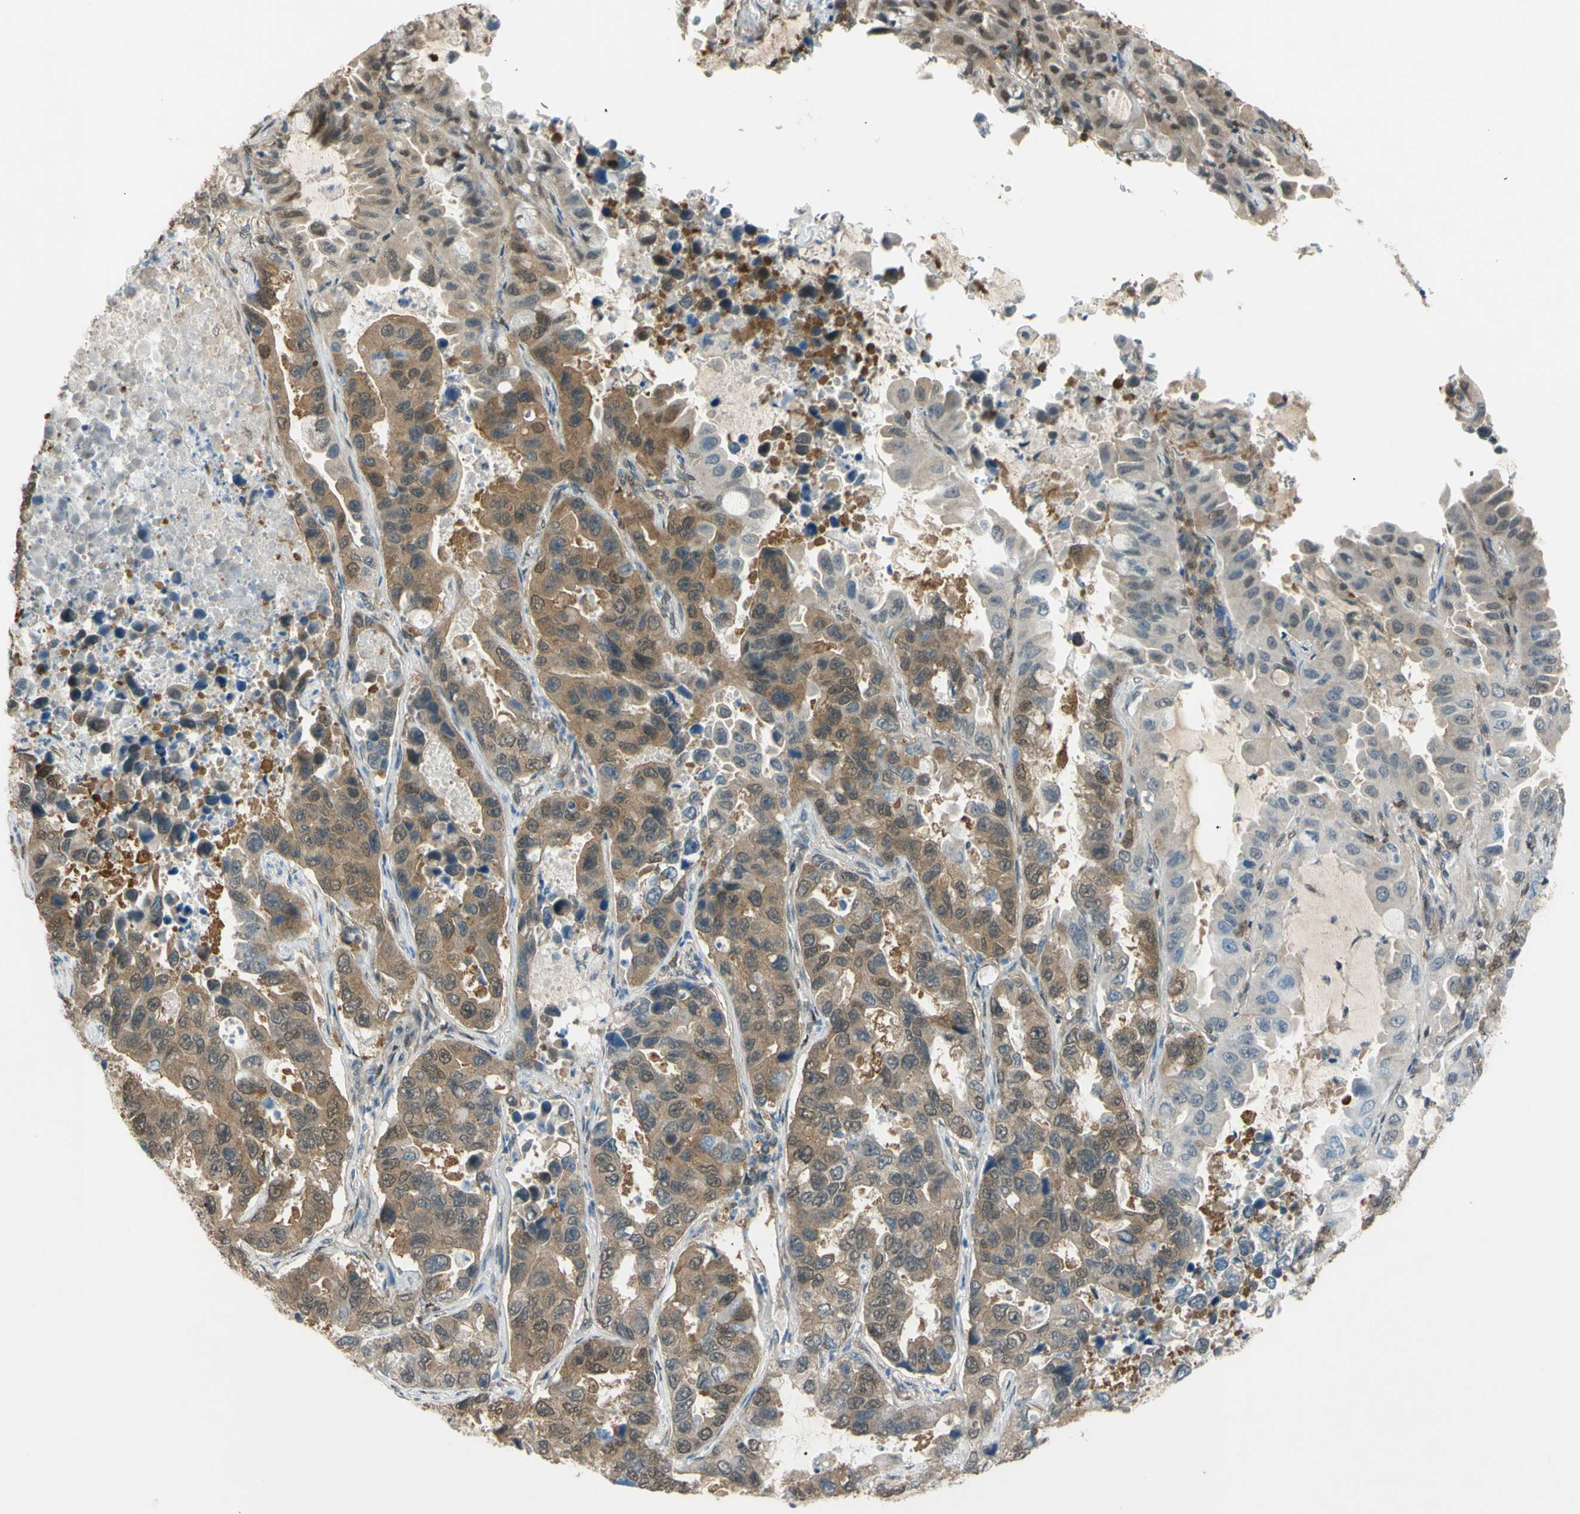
{"staining": {"intensity": "moderate", "quantity": "25%-75%", "location": "cytoplasmic/membranous"}, "tissue": "lung cancer", "cell_type": "Tumor cells", "image_type": "cancer", "snomed": [{"axis": "morphology", "description": "Adenocarcinoma, NOS"}, {"axis": "topography", "description": "Lung"}], "caption": "Human lung cancer stained for a protein (brown) displays moderate cytoplasmic/membranous positive staining in about 25%-75% of tumor cells.", "gene": "YWHAQ", "patient": {"sex": "male", "age": 64}}